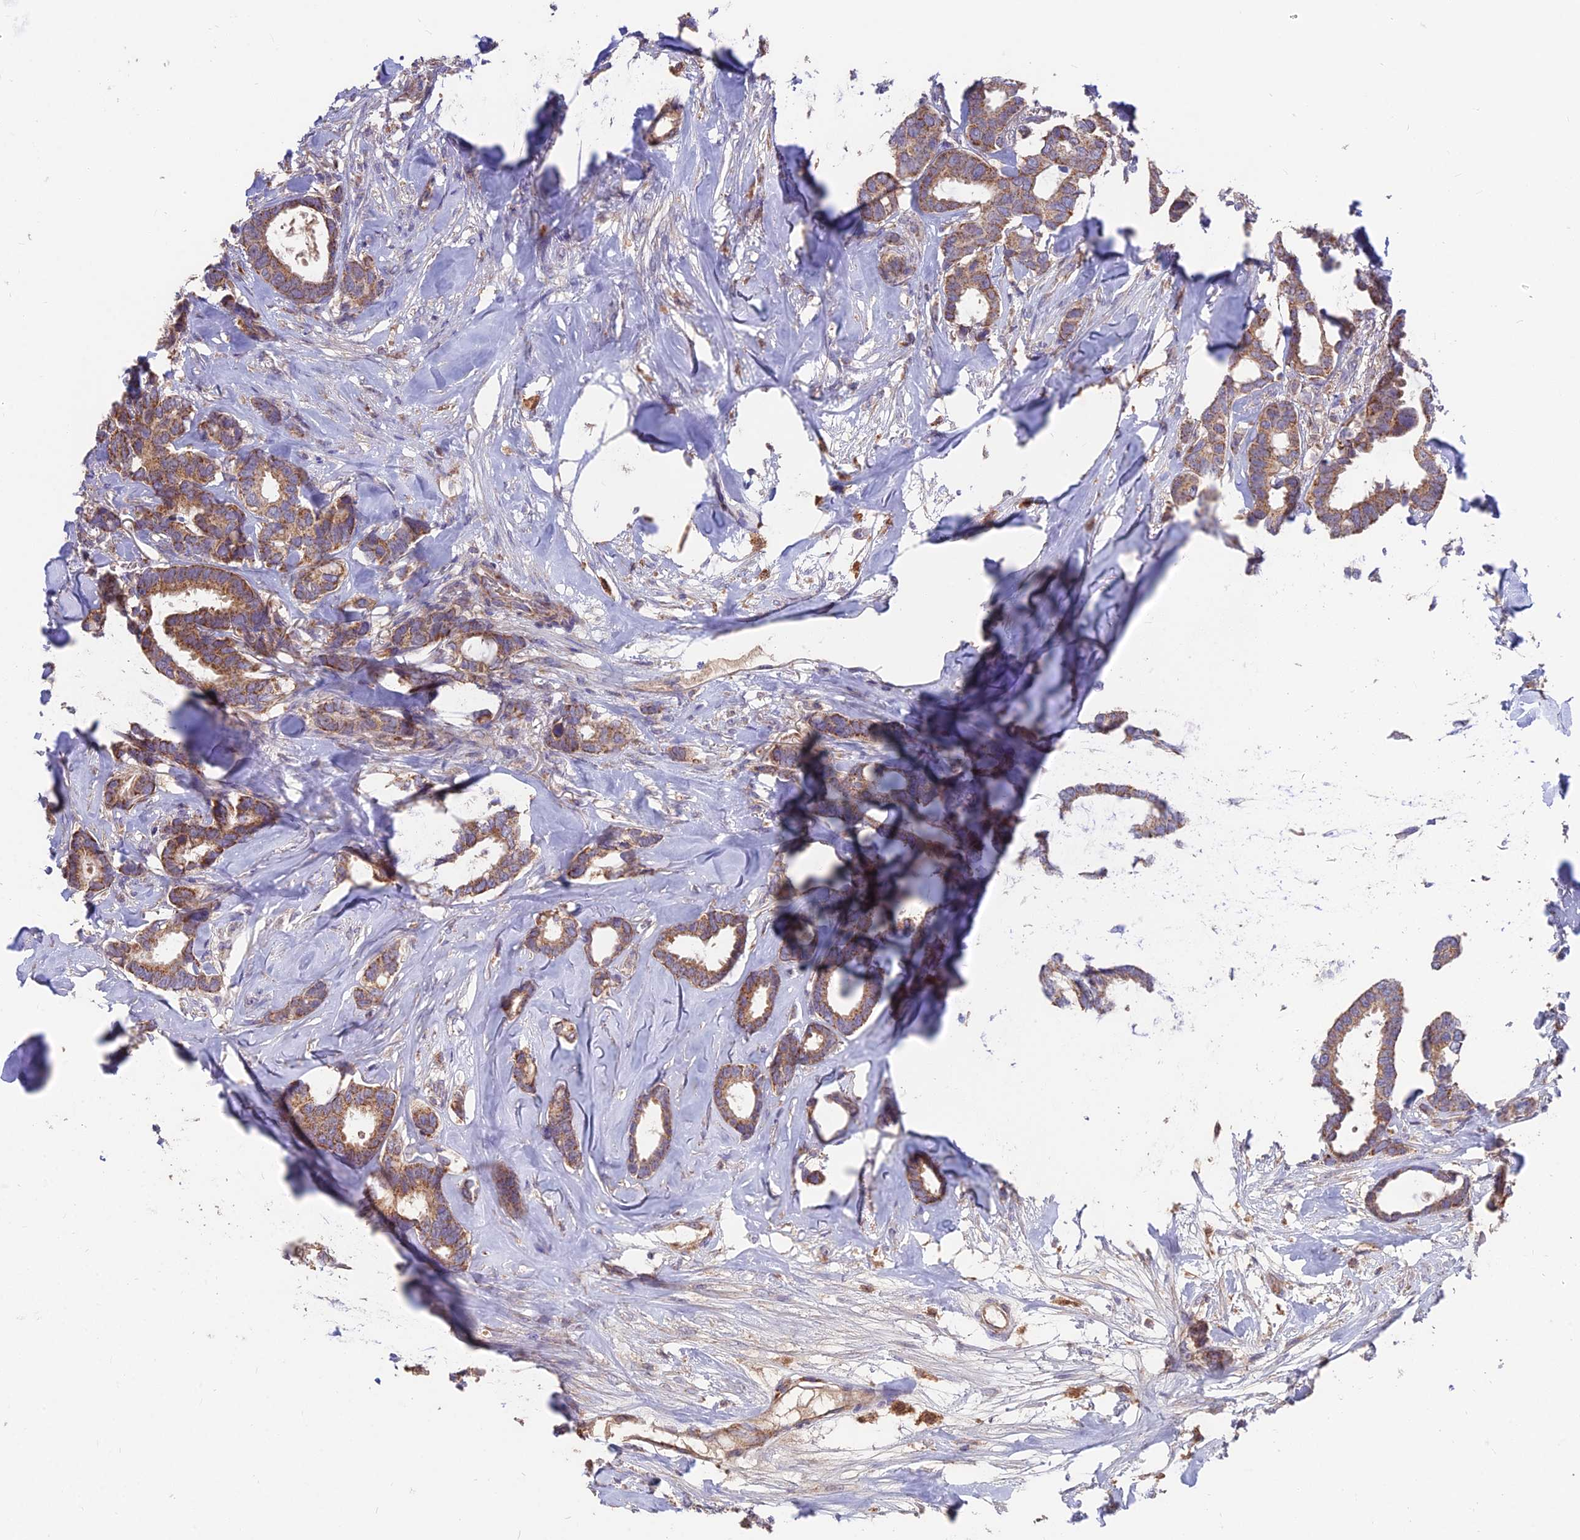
{"staining": {"intensity": "moderate", "quantity": ">75%", "location": "cytoplasmic/membranous"}, "tissue": "breast cancer", "cell_type": "Tumor cells", "image_type": "cancer", "snomed": [{"axis": "morphology", "description": "Duct carcinoma"}, {"axis": "topography", "description": "Breast"}], "caption": "Immunohistochemical staining of breast cancer reveals moderate cytoplasmic/membranous protein positivity in about >75% of tumor cells.", "gene": "IFT22", "patient": {"sex": "female", "age": 87}}